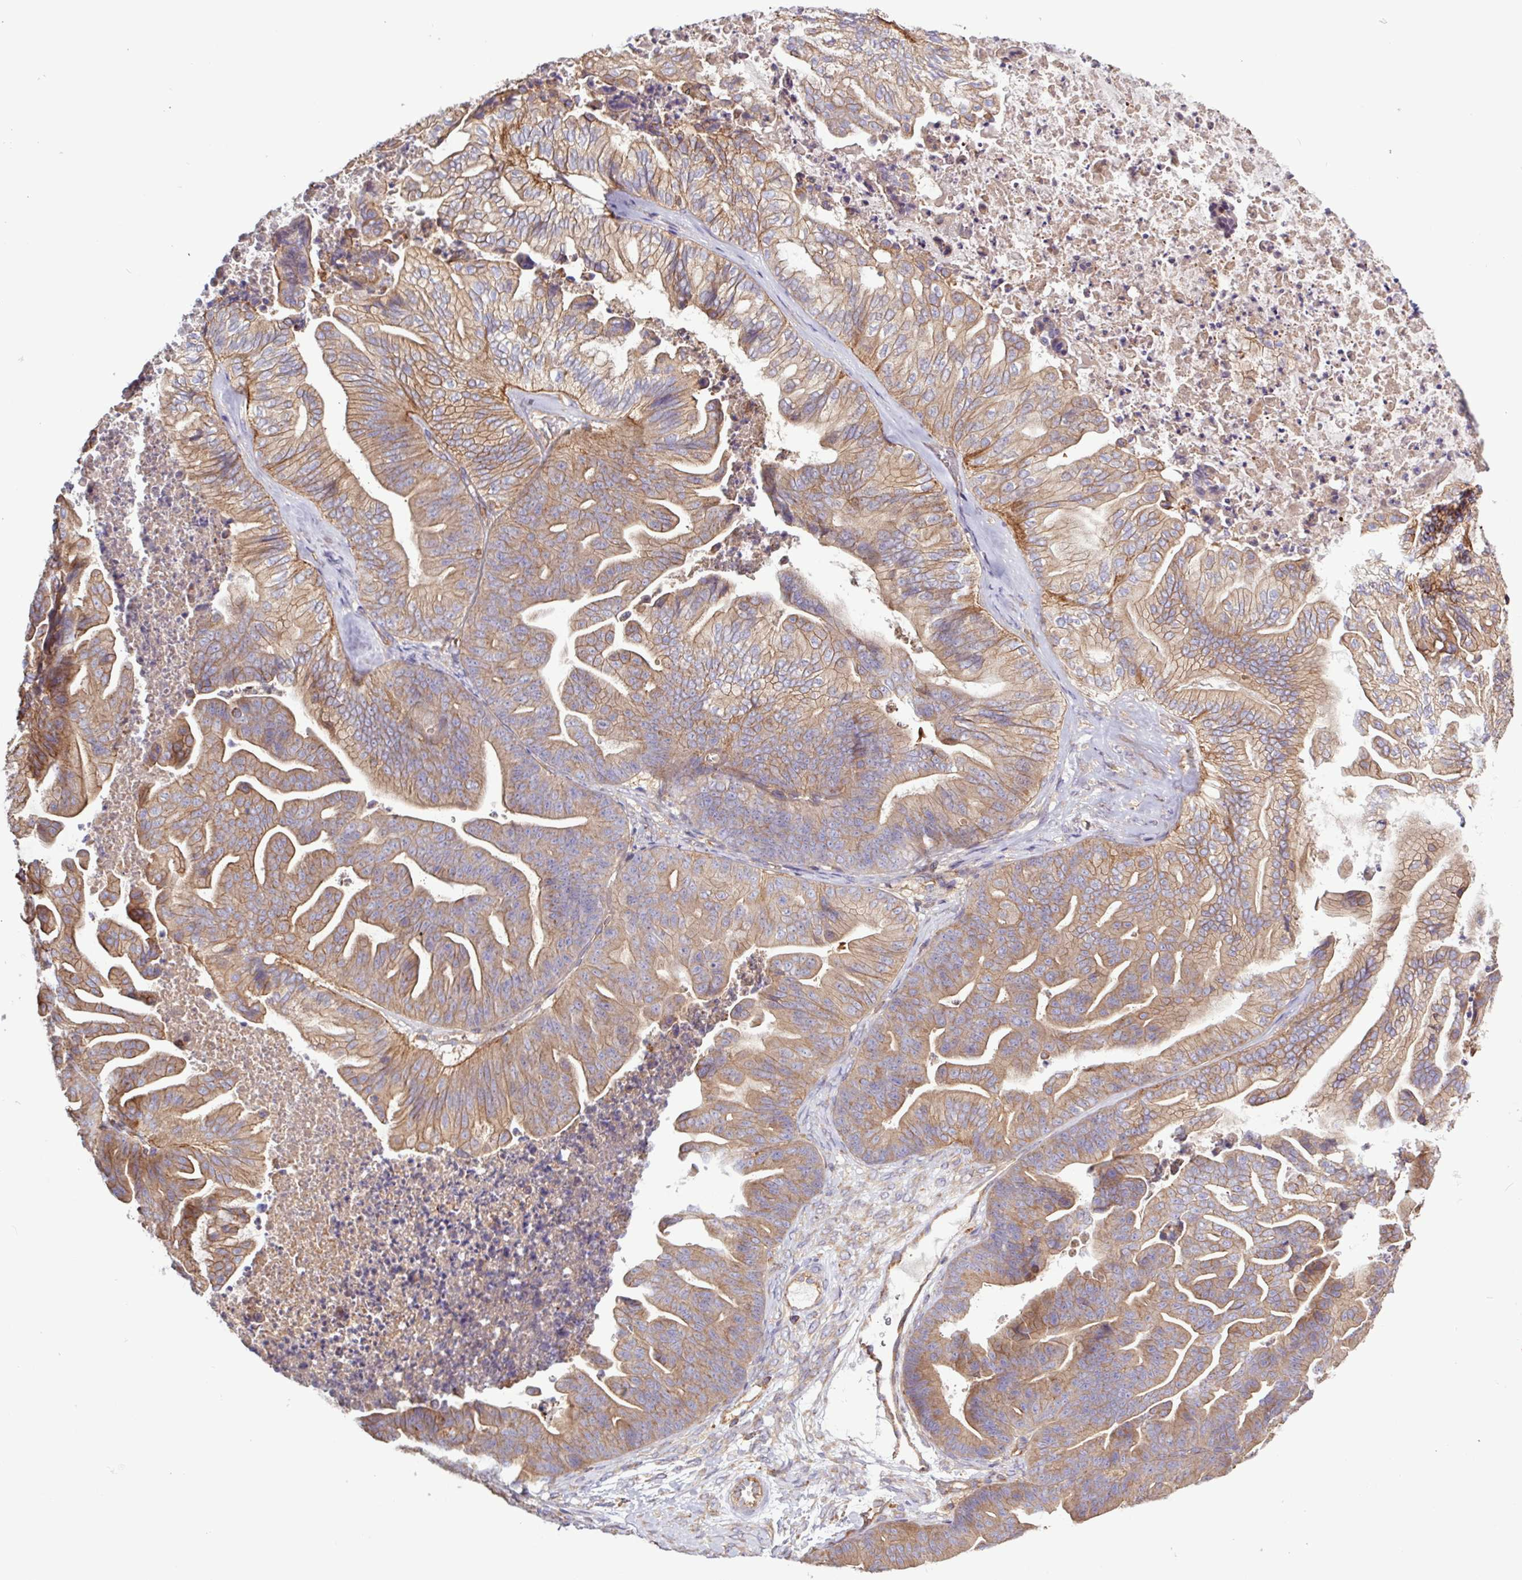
{"staining": {"intensity": "moderate", "quantity": ">75%", "location": "cytoplasmic/membranous"}, "tissue": "ovarian cancer", "cell_type": "Tumor cells", "image_type": "cancer", "snomed": [{"axis": "morphology", "description": "Cystadenocarcinoma, mucinous, NOS"}, {"axis": "topography", "description": "Ovary"}], "caption": "Tumor cells reveal medium levels of moderate cytoplasmic/membranous positivity in about >75% of cells in human ovarian cancer. (IHC, brightfield microscopy, high magnification).", "gene": "ACTR3", "patient": {"sex": "female", "age": 67}}